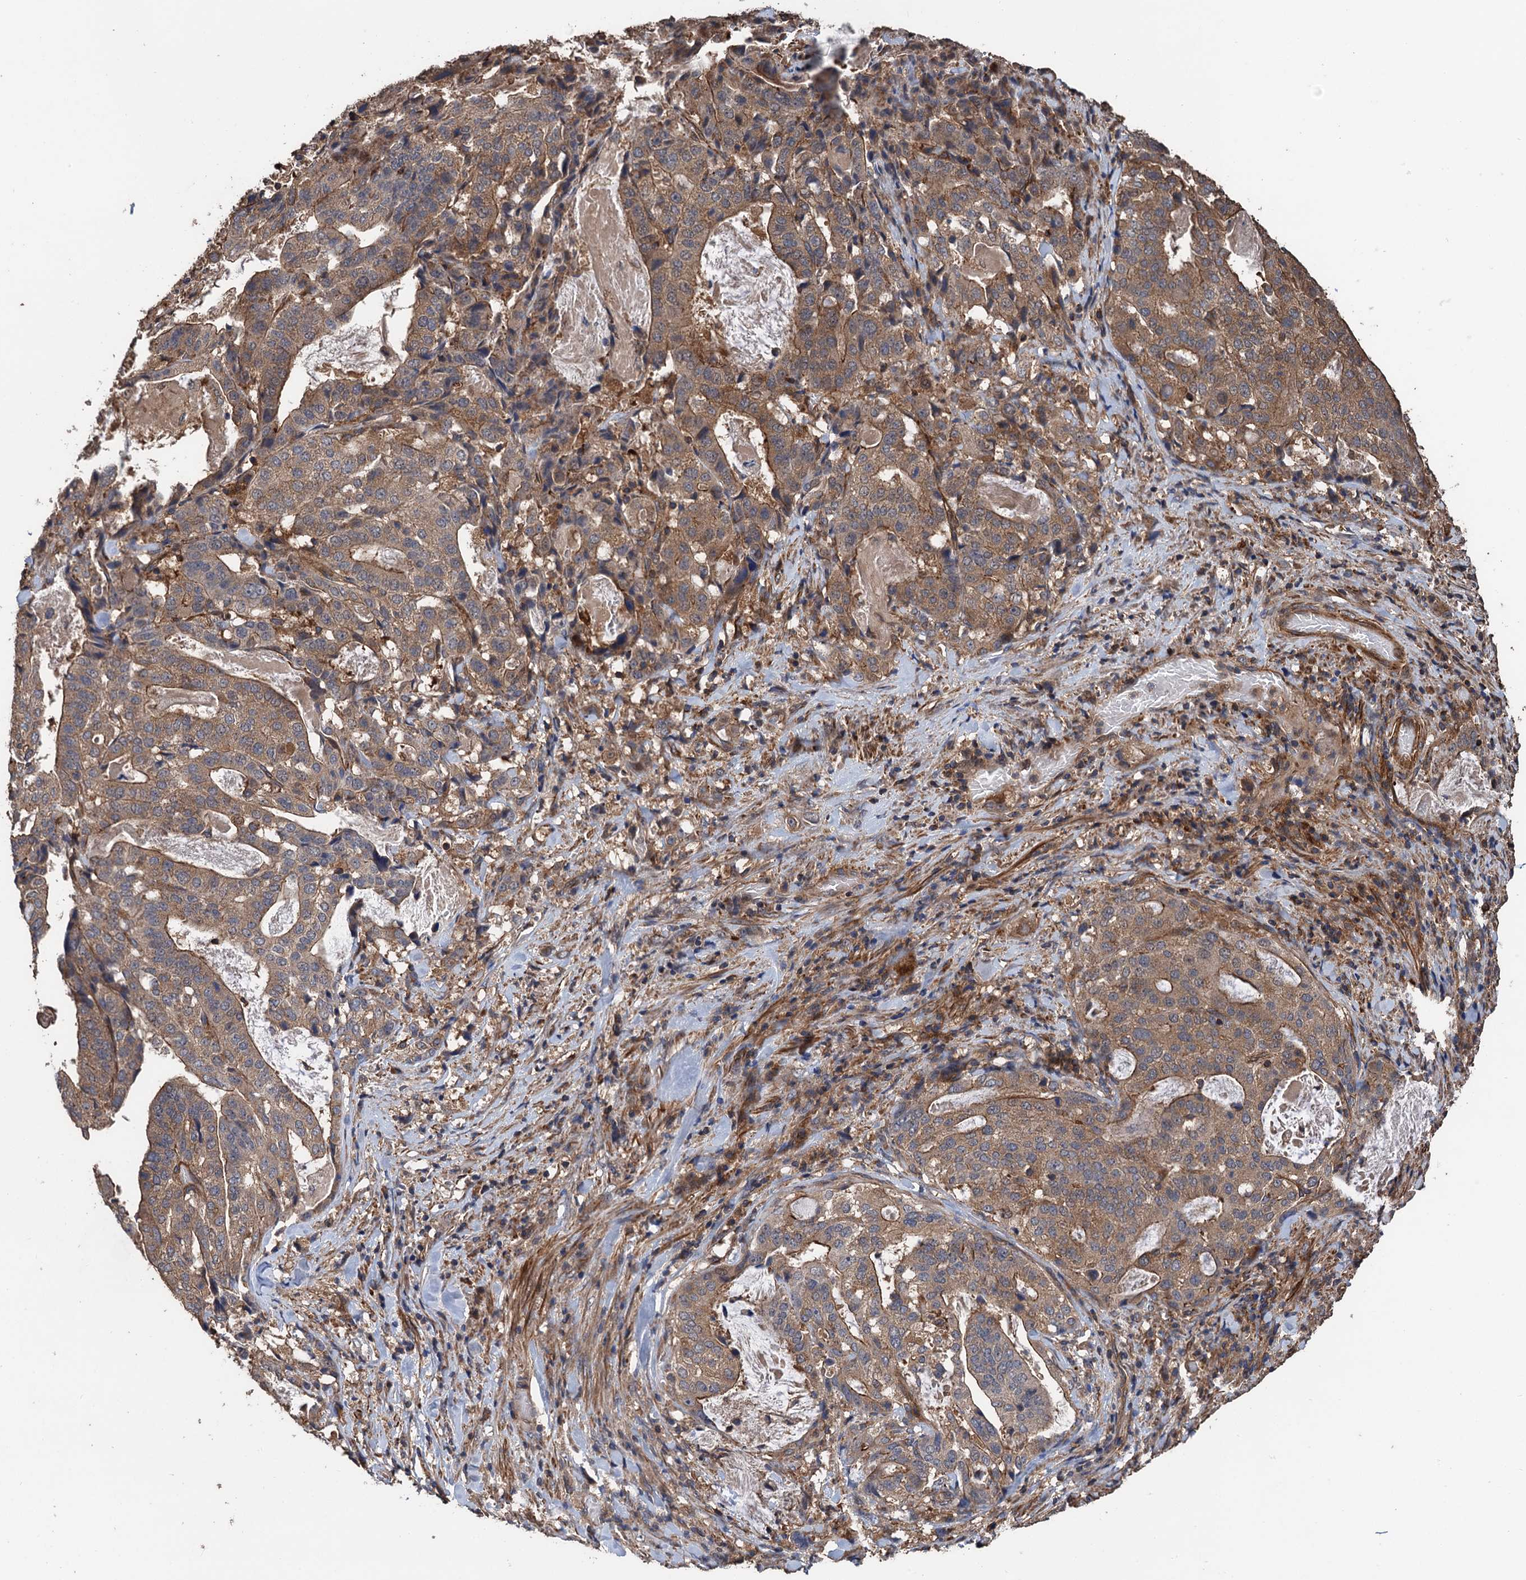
{"staining": {"intensity": "moderate", "quantity": ">75%", "location": "cytoplasmic/membranous"}, "tissue": "stomach cancer", "cell_type": "Tumor cells", "image_type": "cancer", "snomed": [{"axis": "morphology", "description": "Adenocarcinoma, NOS"}, {"axis": "topography", "description": "Stomach"}], "caption": "IHC (DAB (3,3'-diaminobenzidine)) staining of human stomach cancer shows moderate cytoplasmic/membranous protein staining in approximately >75% of tumor cells. (DAB (3,3'-diaminobenzidine) IHC with brightfield microscopy, high magnification).", "gene": "PPP4R1", "patient": {"sex": "male", "age": 48}}